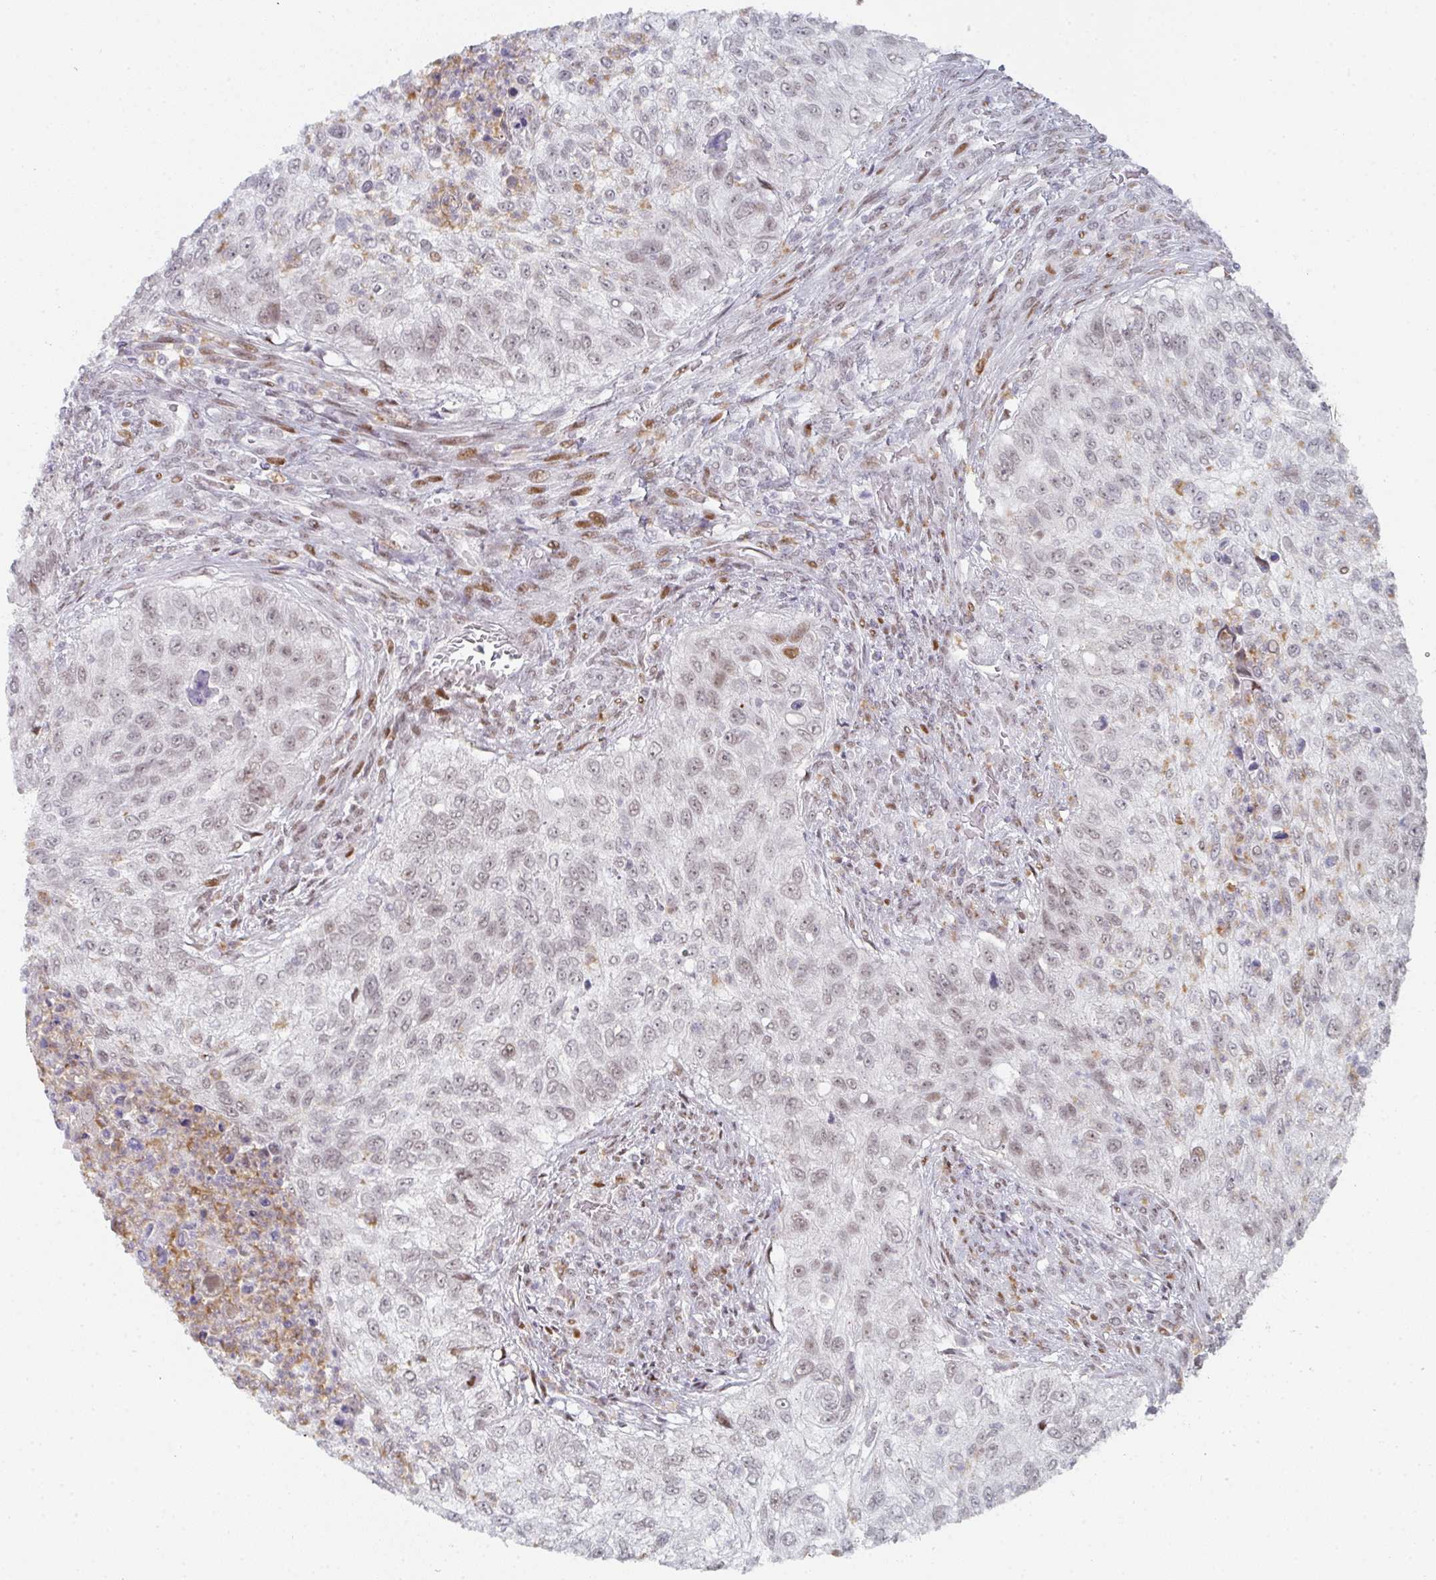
{"staining": {"intensity": "weak", "quantity": "25%-75%", "location": "nuclear"}, "tissue": "urothelial cancer", "cell_type": "Tumor cells", "image_type": "cancer", "snomed": [{"axis": "morphology", "description": "Urothelial carcinoma, High grade"}, {"axis": "topography", "description": "Urinary bladder"}], "caption": "Brown immunohistochemical staining in human urothelial carcinoma (high-grade) exhibits weak nuclear staining in approximately 25%-75% of tumor cells. Nuclei are stained in blue.", "gene": "LIN54", "patient": {"sex": "female", "age": 60}}